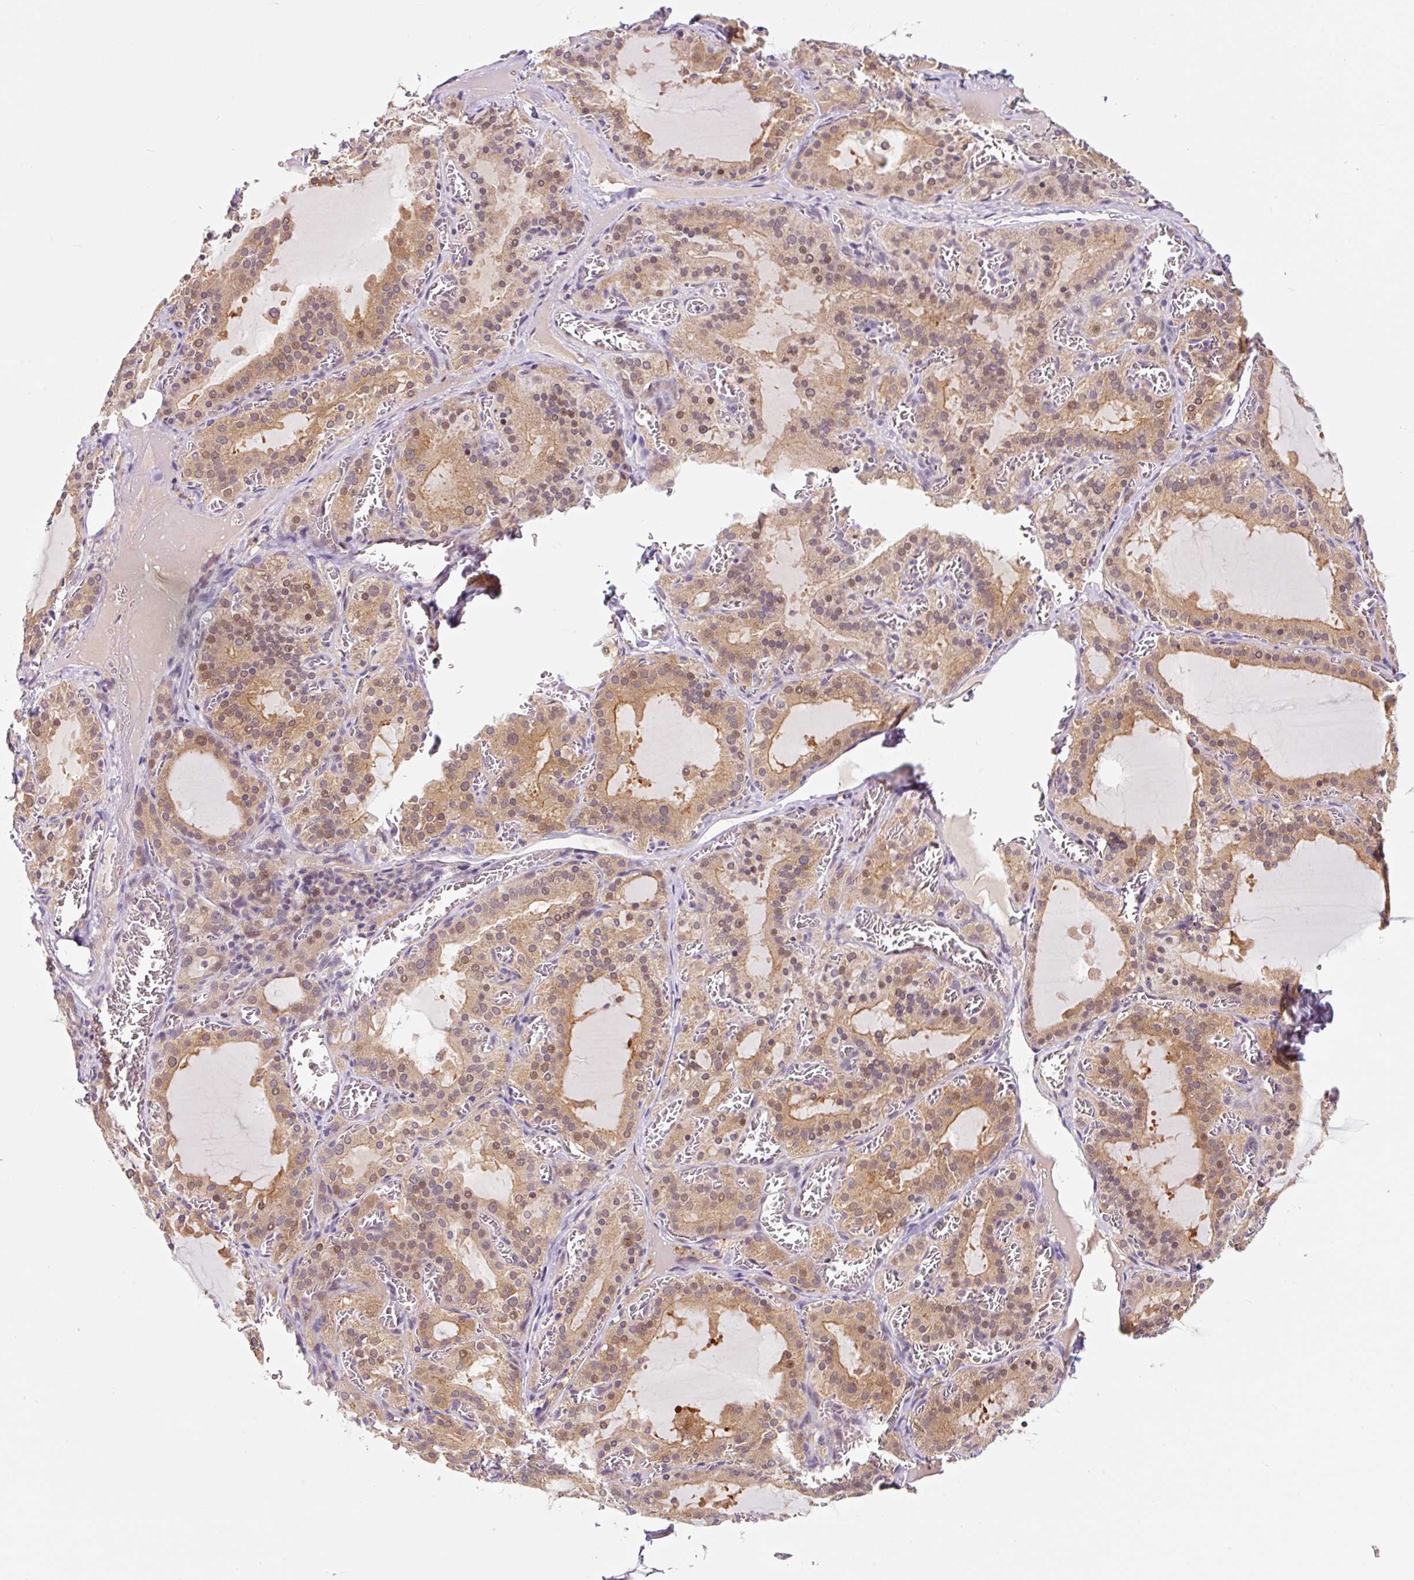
{"staining": {"intensity": "weak", "quantity": ">75%", "location": "cytoplasmic/membranous"}, "tissue": "thyroid gland", "cell_type": "Glandular cells", "image_type": "normal", "snomed": [{"axis": "morphology", "description": "Normal tissue, NOS"}, {"axis": "topography", "description": "Thyroid gland"}], "caption": "Thyroid gland stained for a protein (brown) exhibits weak cytoplasmic/membranous positive staining in approximately >75% of glandular cells.", "gene": "PRKAA2", "patient": {"sex": "female", "age": 30}}